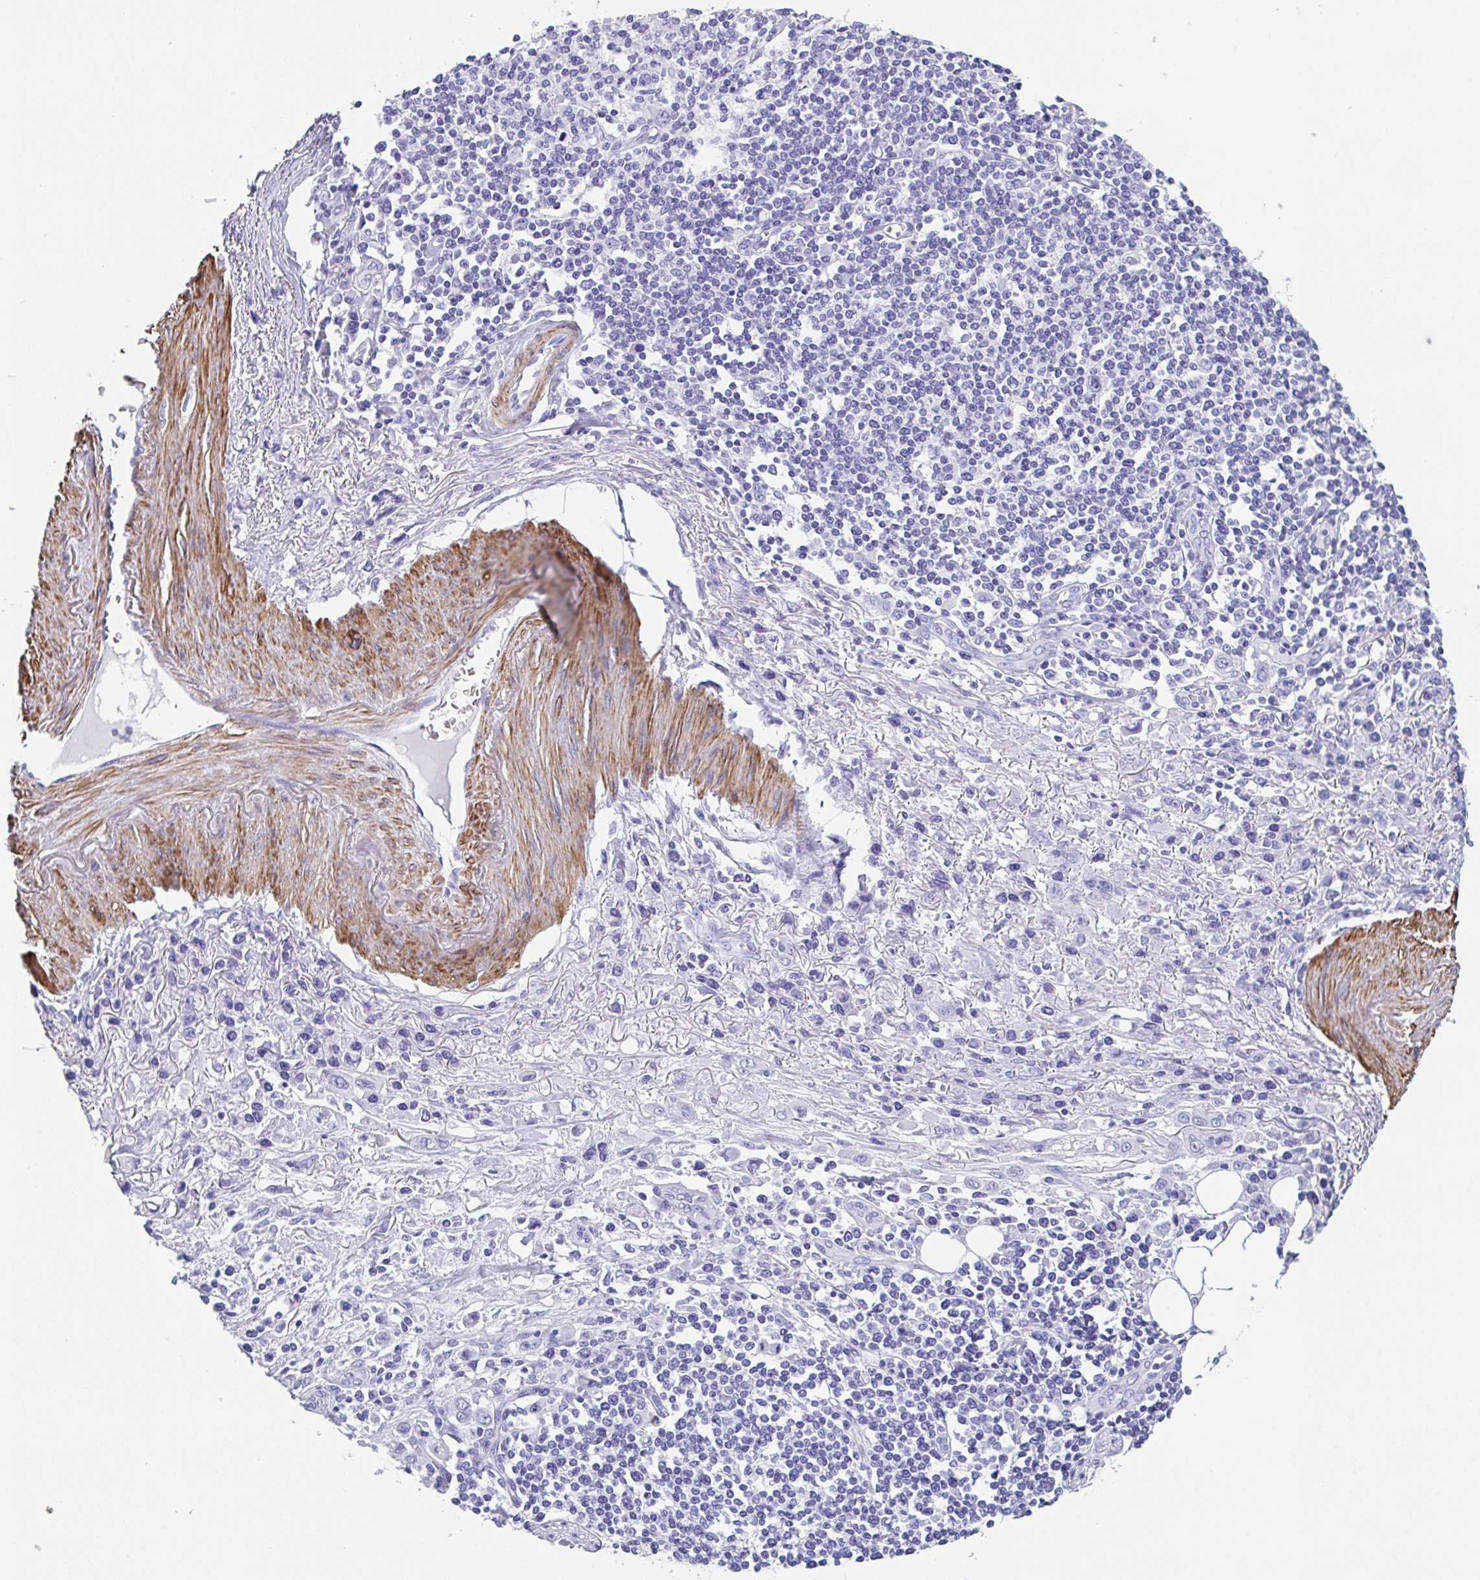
{"staining": {"intensity": "negative", "quantity": "none", "location": "none"}, "tissue": "stomach cancer", "cell_type": "Tumor cells", "image_type": "cancer", "snomed": [{"axis": "morphology", "description": "Adenocarcinoma, NOS"}, {"axis": "topography", "description": "Stomach, upper"}], "caption": "DAB (3,3'-diaminobenzidine) immunohistochemical staining of human stomach cancer demonstrates no significant expression in tumor cells.", "gene": "TAS2R41", "patient": {"sex": "male", "age": 75}}